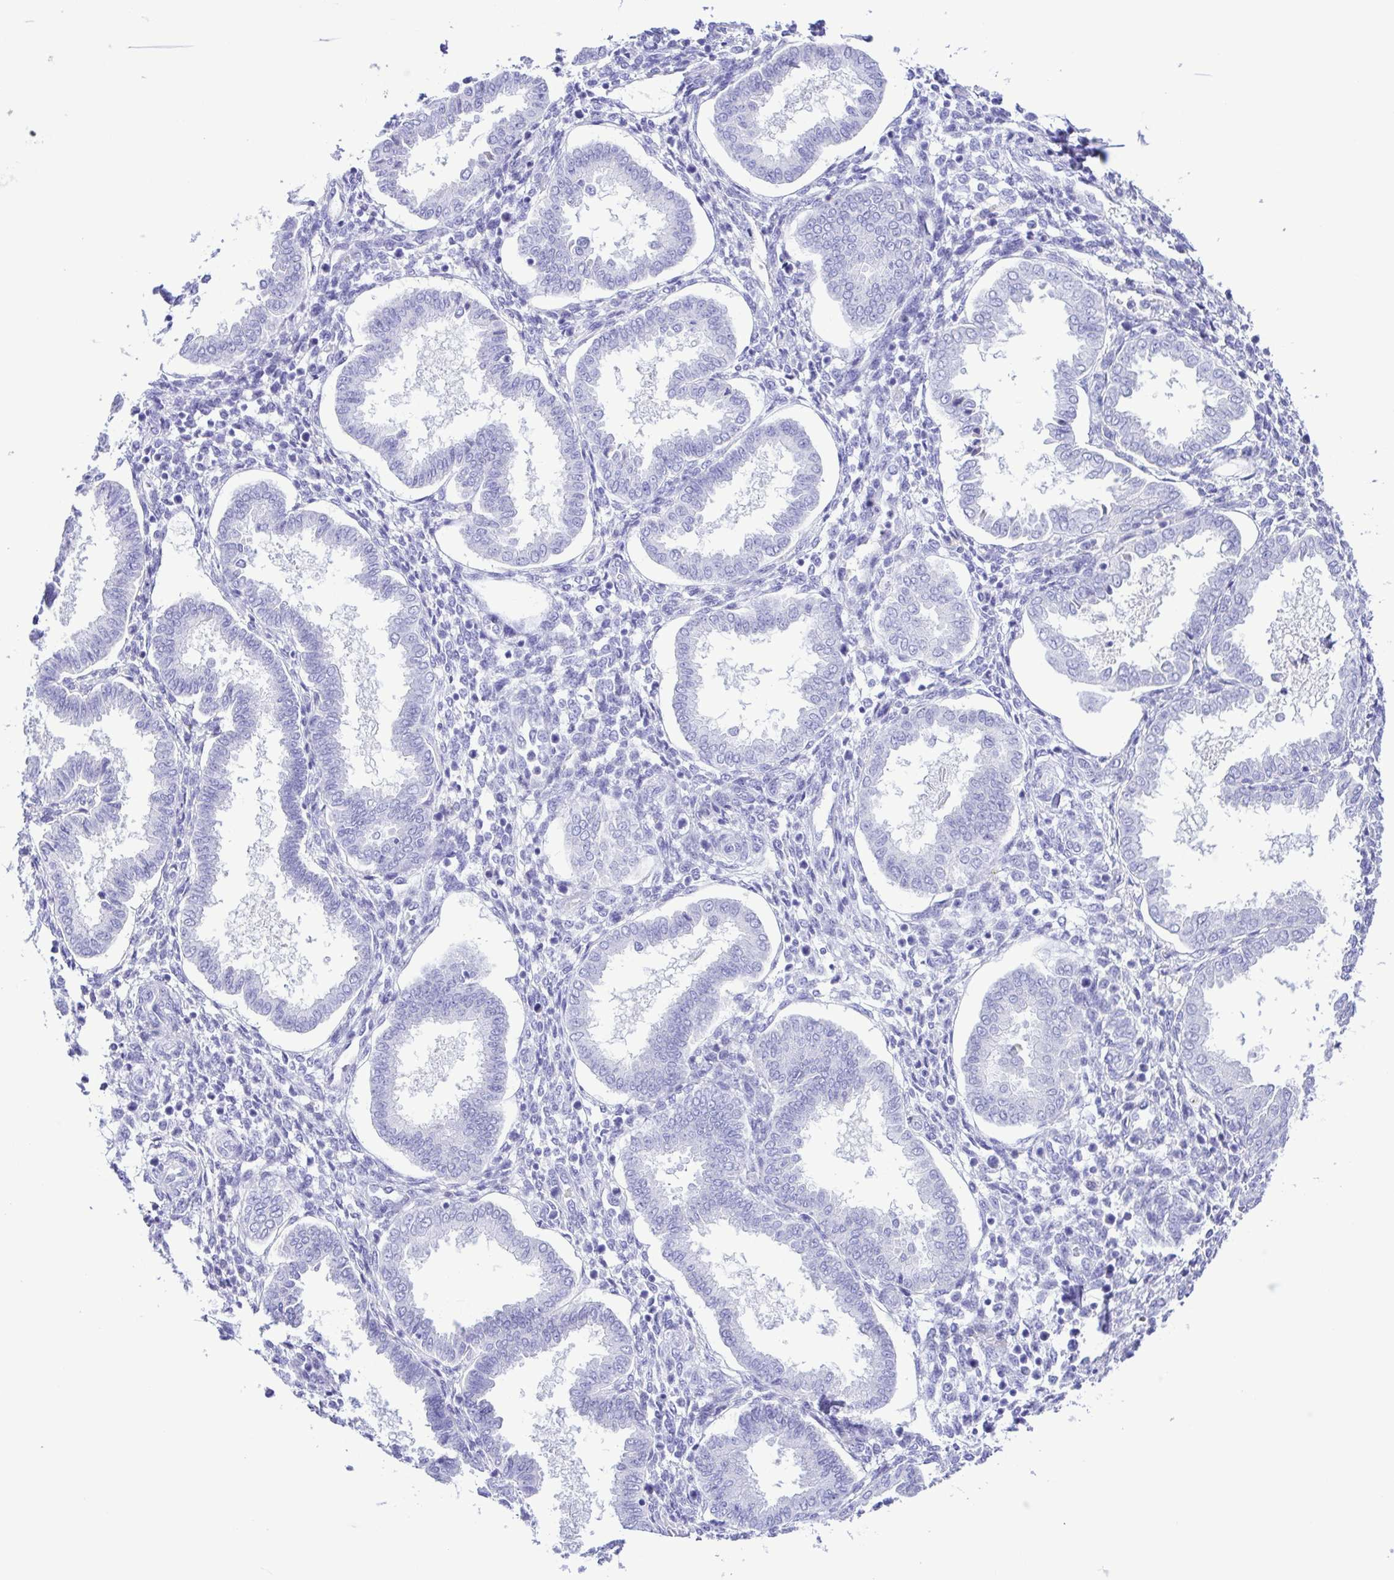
{"staining": {"intensity": "negative", "quantity": "none", "location": "none"}, "tissue": "endometrium", "cell_type": "Cells in endometrial stroma", "image_type": "normal", "snomed": [{"axis": "morphology", "description": "Normal tissue, NOS"}, {"axis": "topography", "description": "Endometrium"}], "caption": "DAB (3,3'-diaminobenzidine) immunohistochemical staining of benign endometrium exhibits no significant expression in cells in endometrial stroma. (Brightfield microscopy of DAB immunohistochemistry at high magnification).", "gene": "GPR17", "patient": {"sex": "female", "age": 24}}